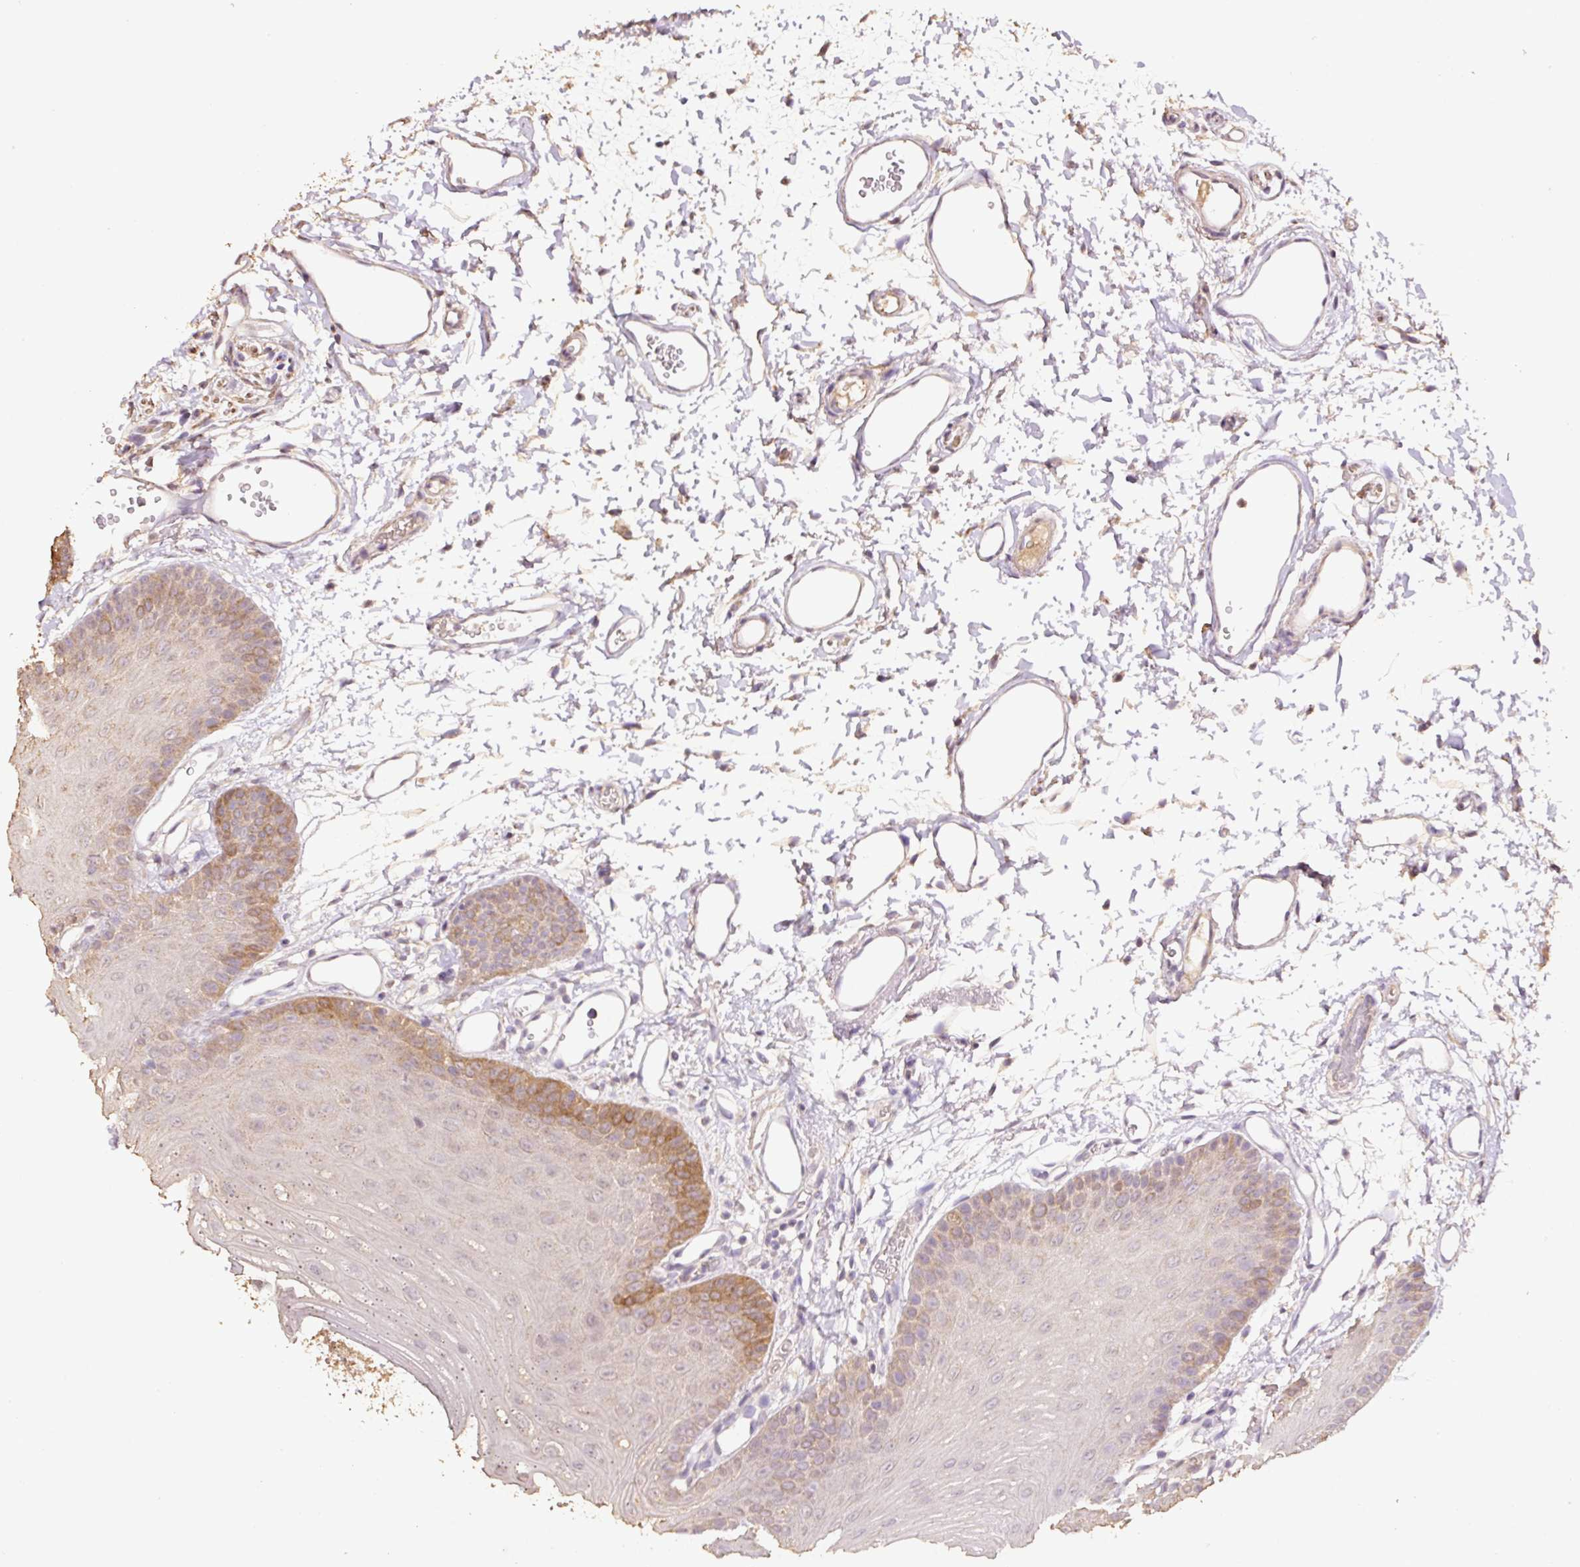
{"staining": {"intensity": "moderate", "quantity": "<25%", "location": "cytoplasmic/membranous"}, "tissue": "oral mucosa", "cell_type": "Squamous epithelial cells", "image_type": "normal", "snomed": [{"axis": "morphology", "description": "Normal tissue, NOS"}, {"axis": "morphology", "description": "Squamous cell carcinoma, NOS"}, {"axis": "topography", "description": "Oral tissue"}, {"axis": "topography", "description": "Head-Neck"}], "caption": "Protein staining displays moderate cytoplasmic/membranous staining in about <25% of squamous epithelial cells in normal oral mucosa. Using DAB (3,3'-diaminobenzidine) (brown) and hematoxylin (blue) stains, captured at high magnification using brightfield microscopy.", "gene": "HERC2", "patient": {"sex": "female", "age": 81}}